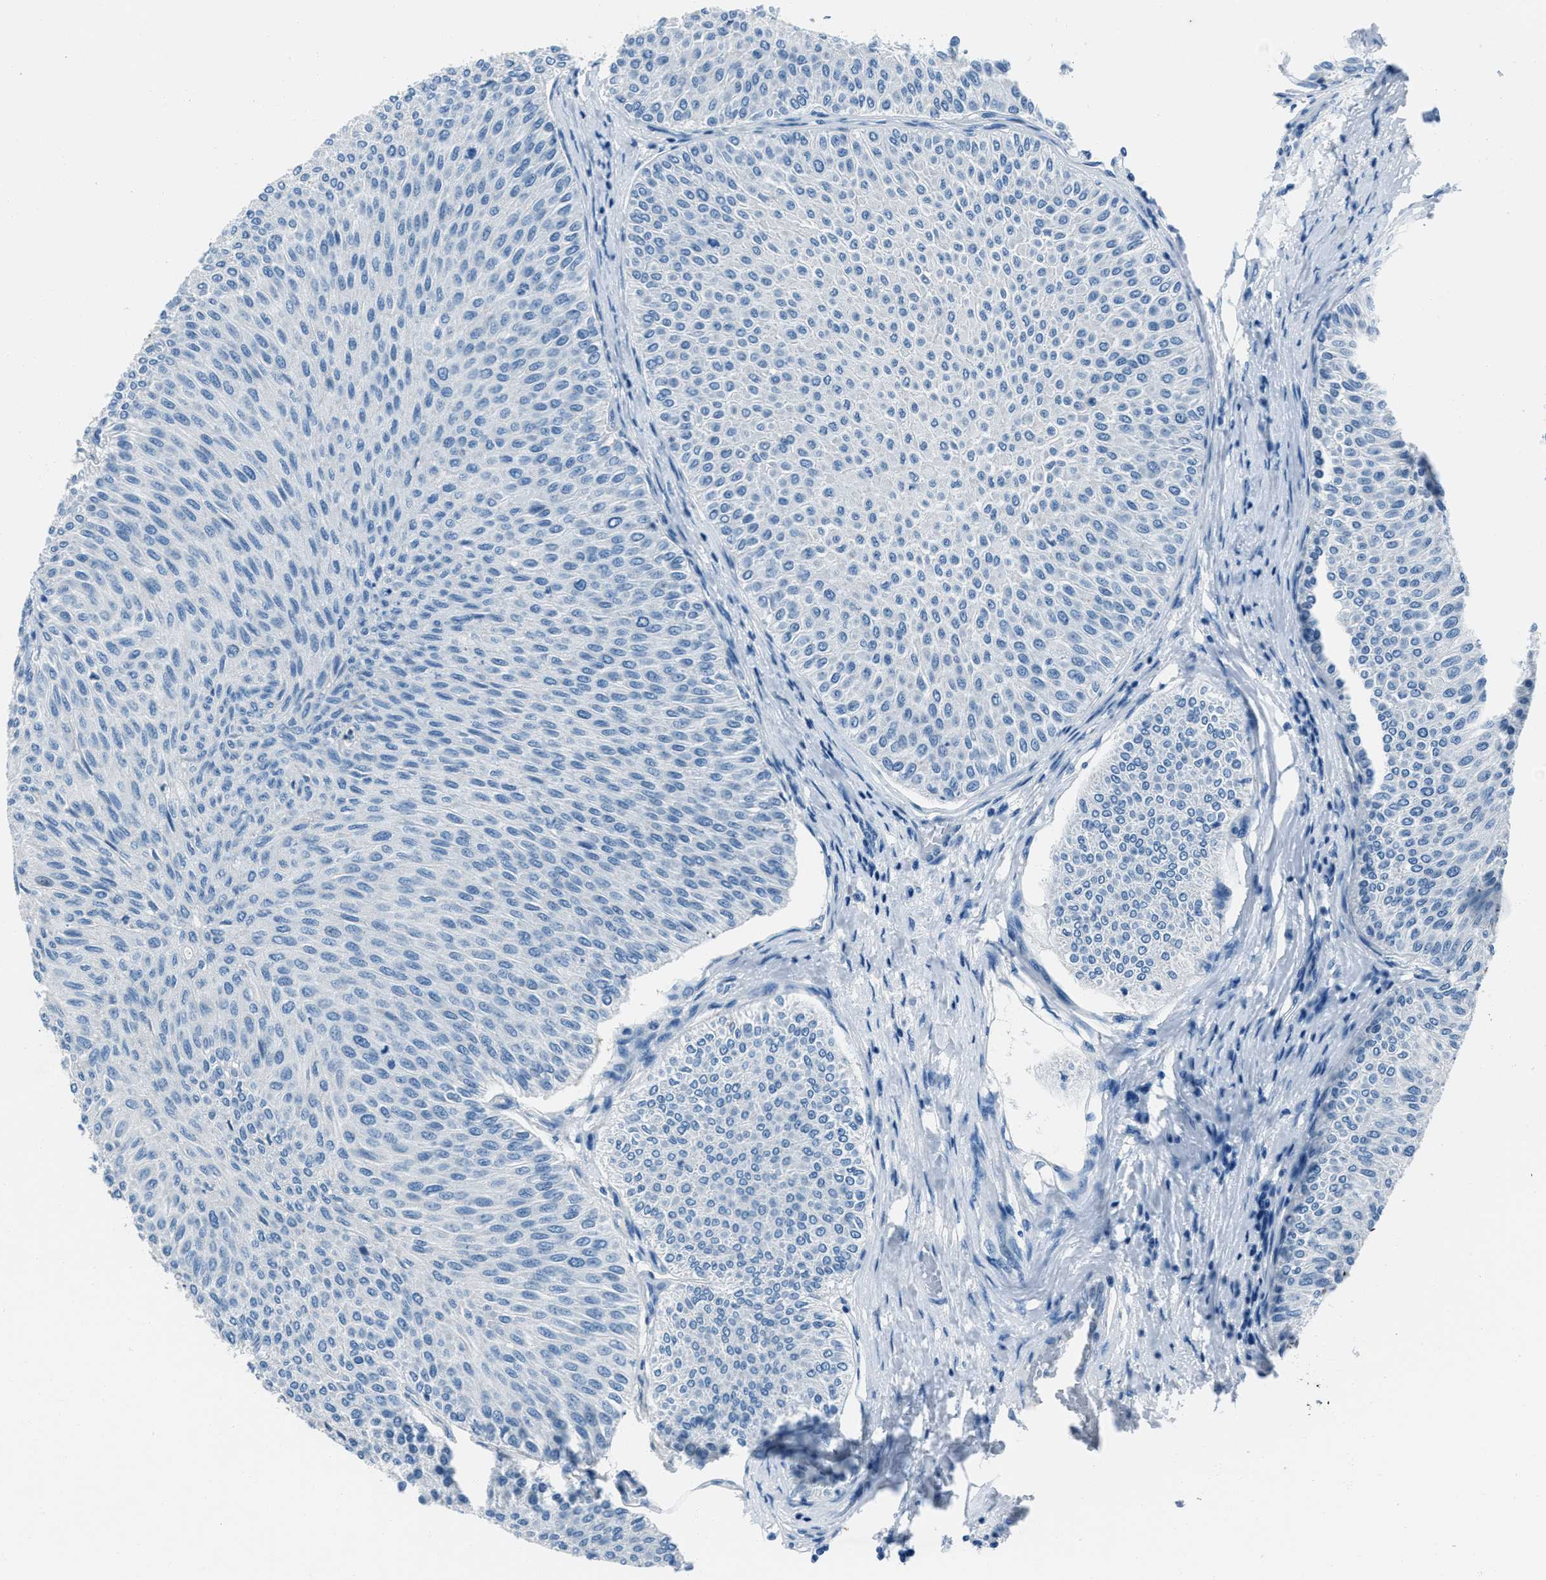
{"staining": {"intensity": "negative", "quantity": "none", "location": "none"}, "tissue": "urothelial cancer", "cell_type": "Tumor cells", "image_type": "cancer", "snomed": [{"axis": "morphology", "description": "Urothelial carcinoma, Low grade"}, {"axis": "topography", "description": "Urinary bladder"}], "caption": "There is no significant staining in tumor cells of urothelial cancer. (DAB (3,3'-diaminobenzidine) immunohistochemistry (IHC) with hematoxylin counter stain).", "gene": "AMACR", "patient": {"sex": "male", "age": 78}}